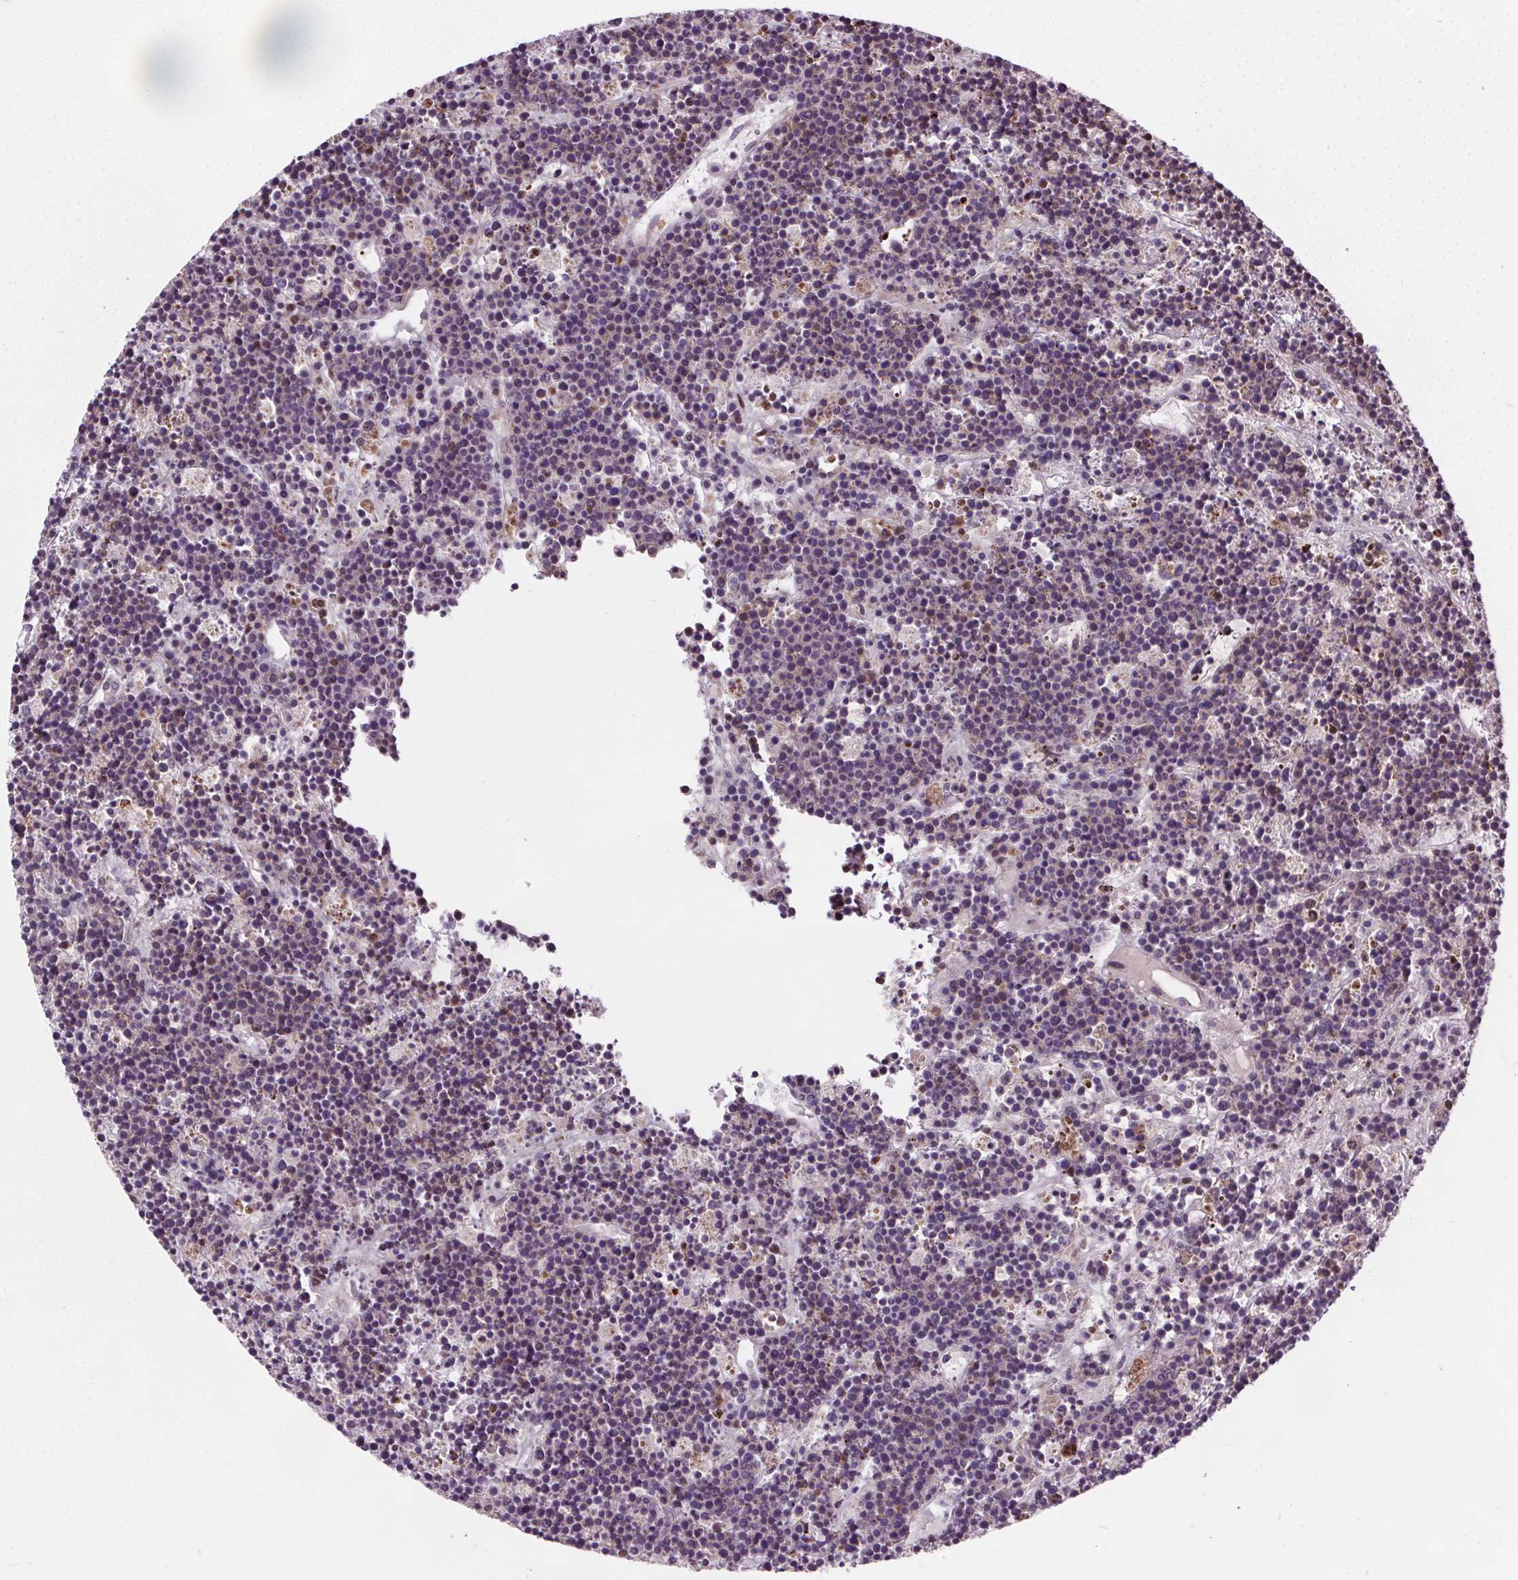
{"staining": {"intensity": "negative", "quantity": "none", "location": "none"}, "tissue": "lymphoma", "cell_type": "Tumor cells", "image_type": "cancer", "snomed": [{"axis": "morphology", "description": "Malignant lymphoma, non-Hodgkin's type, High grade"}, {"axis": "topography", "description": "Ovary"}], "caption": "IHC of human lymphoma reveals no expression in tumor cells.", "gene": "CEBPA", "patient": {"sex": "female", "age": 56}}